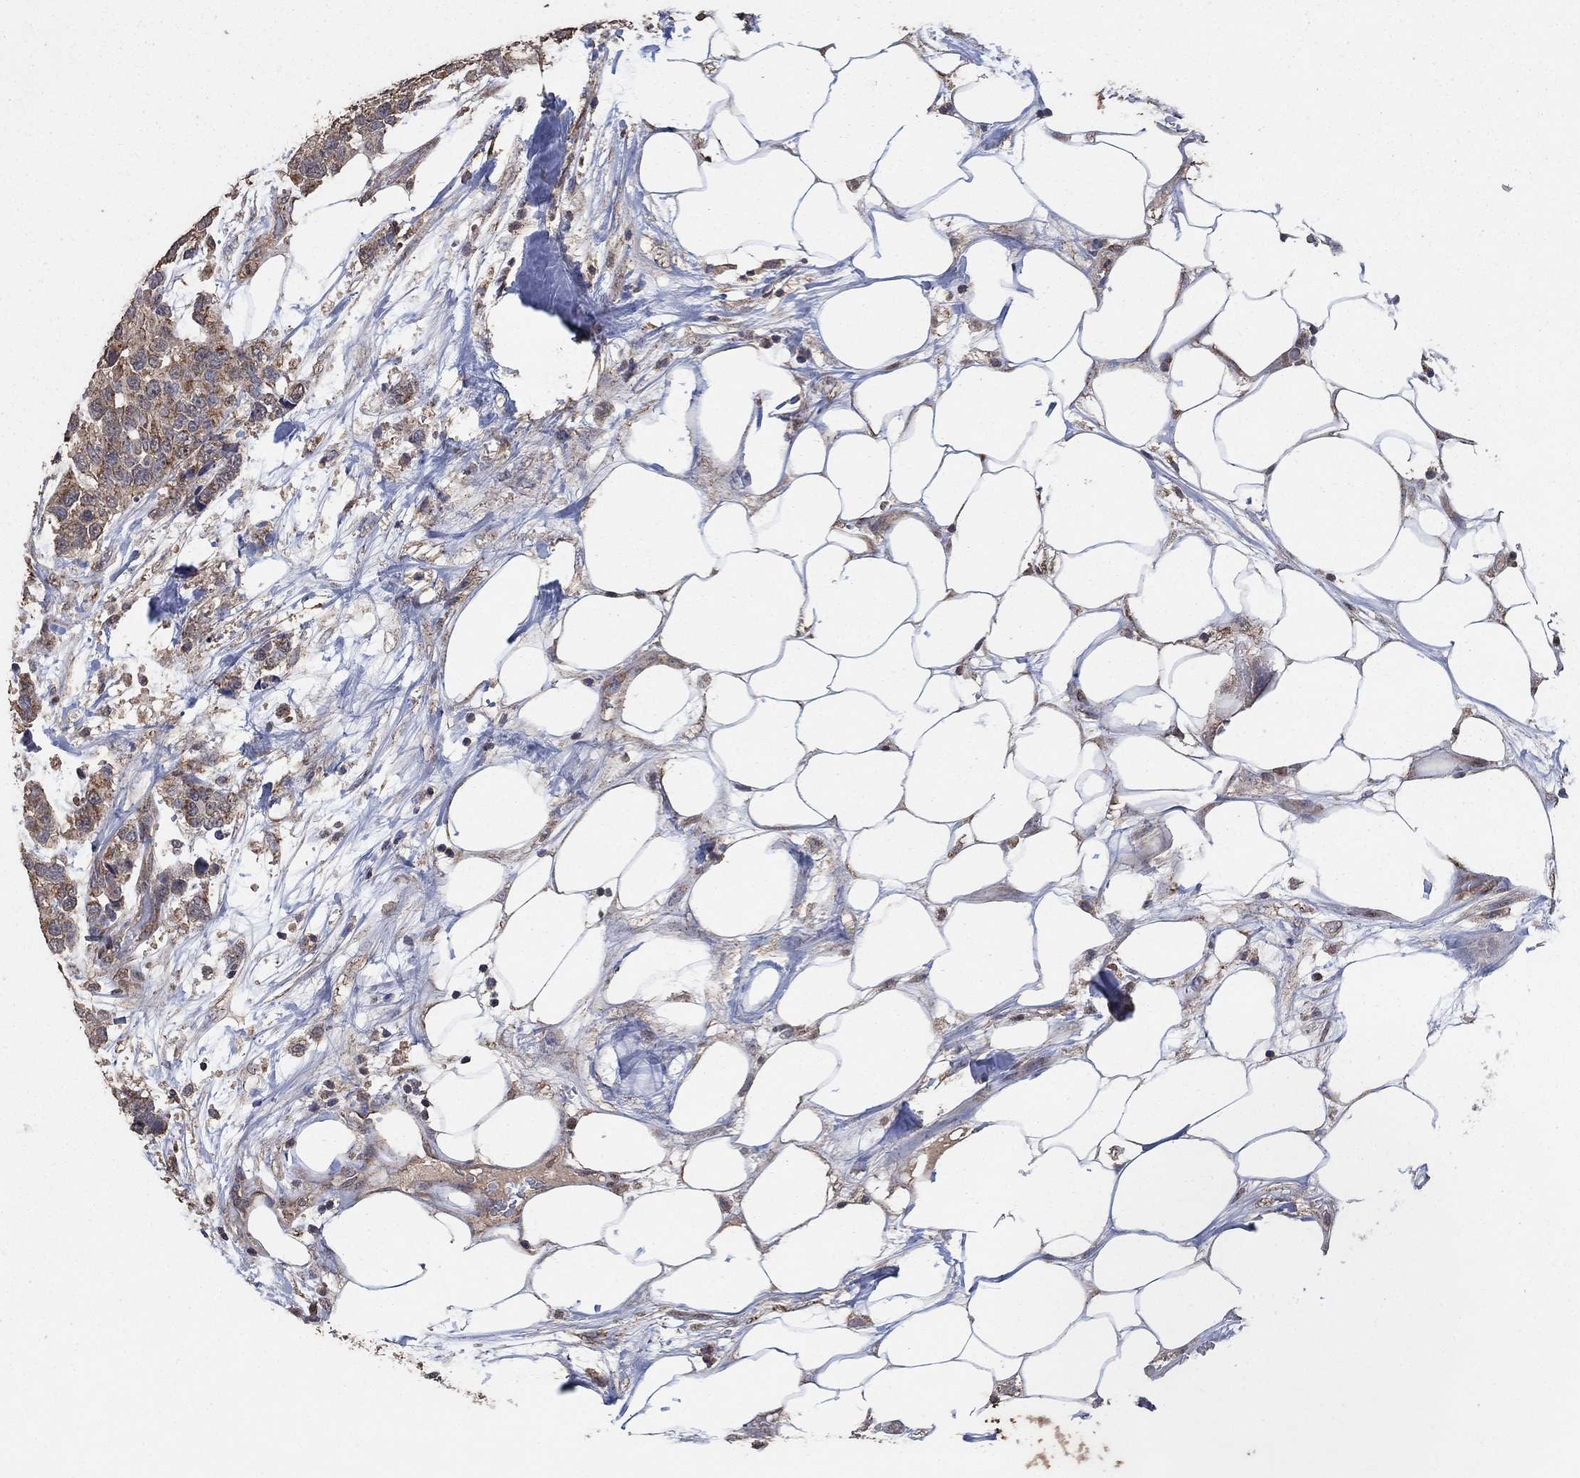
{"staining": {"intensity": "weak", "quantity": "25%-75%", "location": "cytoplasmic/membranous,nuclear"}, "tissue": "urothelial cancer", "cell_type": "Tumor cells", "image_type": "cancer", "snomed": [{"axis": "morphology", "description": "Urothelial carcinoma, High grade"}, {"axis": "topography", "description": "Urinary bladder"}], "caption": "Approximately 25%-75% of tumor cells in human urothelial cancer reveal weak cytoplasmic/membranous and nuclear protein positivity as visualized by brown immunohistochemical staining.", "gene": "MRPS24", "patient": {"sex": "male", "age": 77}}